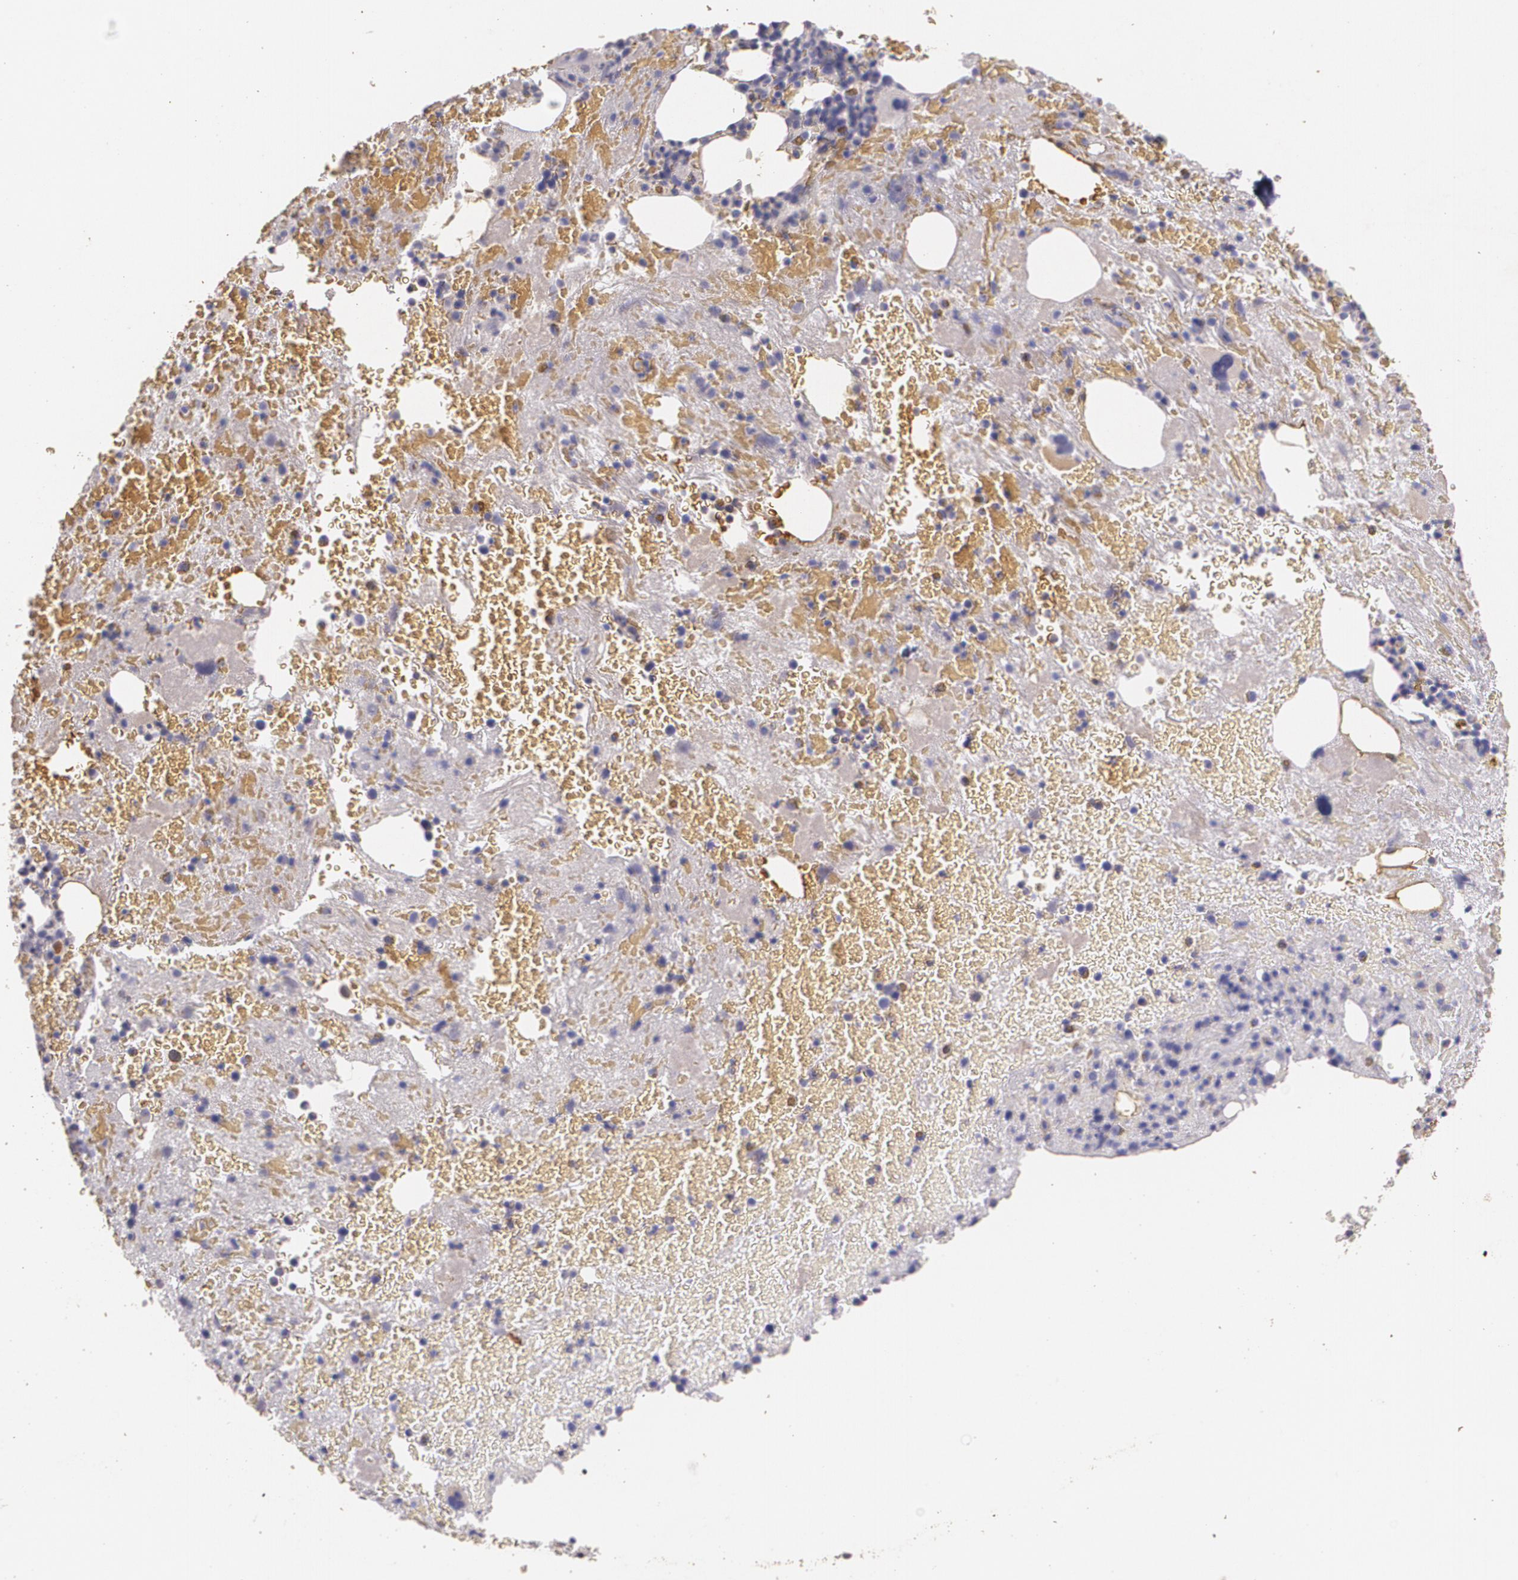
{"staining": {"intensity": "weak", "quantity": "<25%", "location": "cytoplasmic/membranous"}, "tissue": "bone marrow", "cell_type": "Hematopoietic cells", "image_type": "normal", "snomed": [{"axis": "morphology", "description": "Normal tissue, NOS"}, {"axis": "topography", "description": "Bone marrow"}], "caption": "Bone marrow stained for a protein using immunohistochemistry exhibits no expression hematopoietic cells.", "gene": "TGFBR1", "patient": {"sex": "male", "age": 76}}